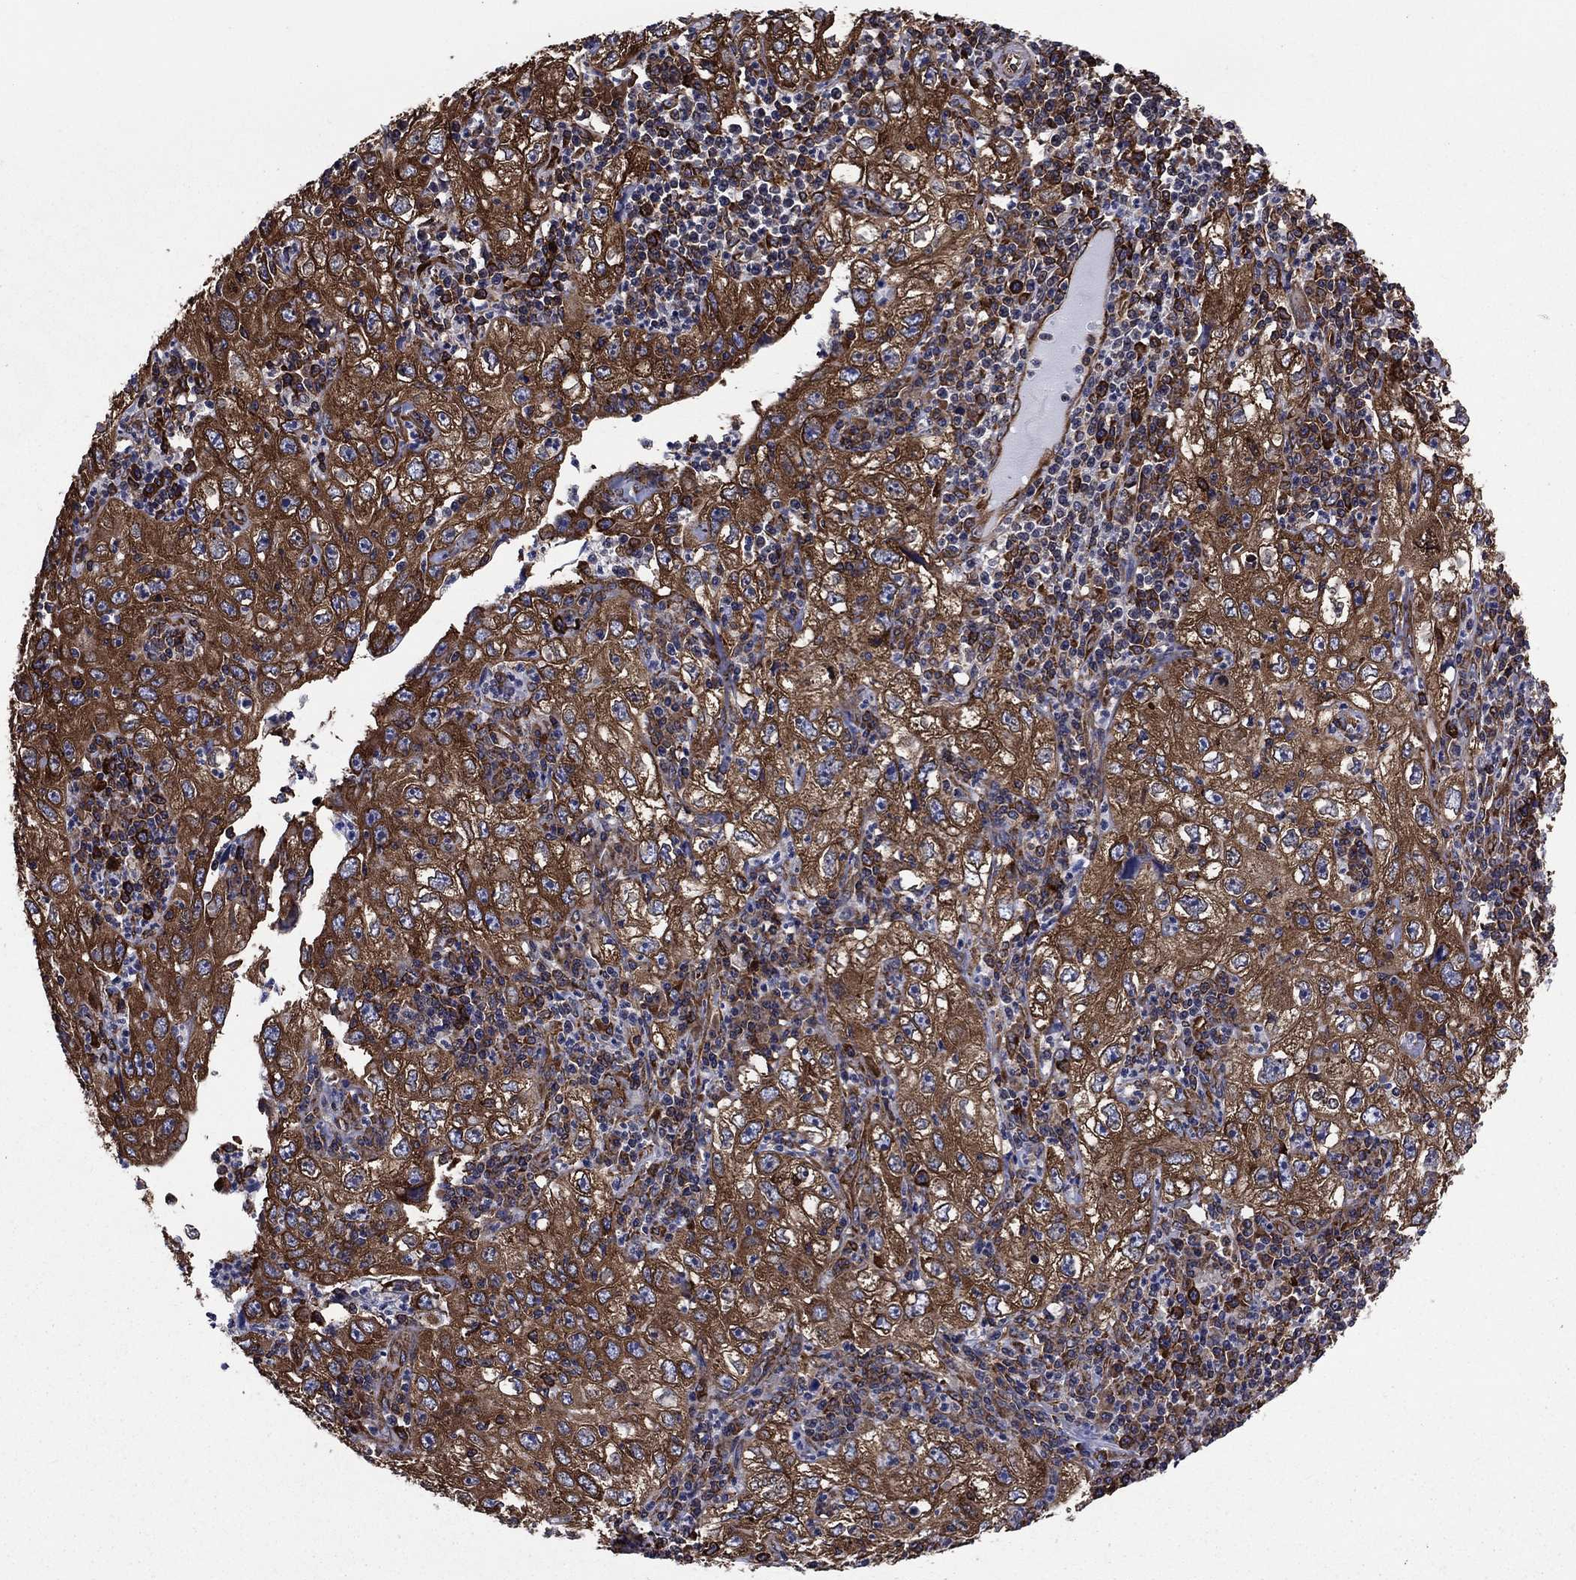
{"staining": {"intensity": "strong", "quantity": ">75%", "location": "cytoplasmic/membranous"}, "tissue": "cervical cancer", "cell_type": "Tumor cells", "image_type": "cancer", "snomed": [{"axis": "morphology", "description": "Squamous cell carcinoma, NOS"}, {"axis": "topography", "description": "Cervix"}], "caption": "Human cervical cancer stained with a brown dye reveals strong cytoplasmic/membranous positive positivity in approximately >75% of tumor cells.", "gene": "YBX1", "patient": {"sex": "female", "age": 24}}